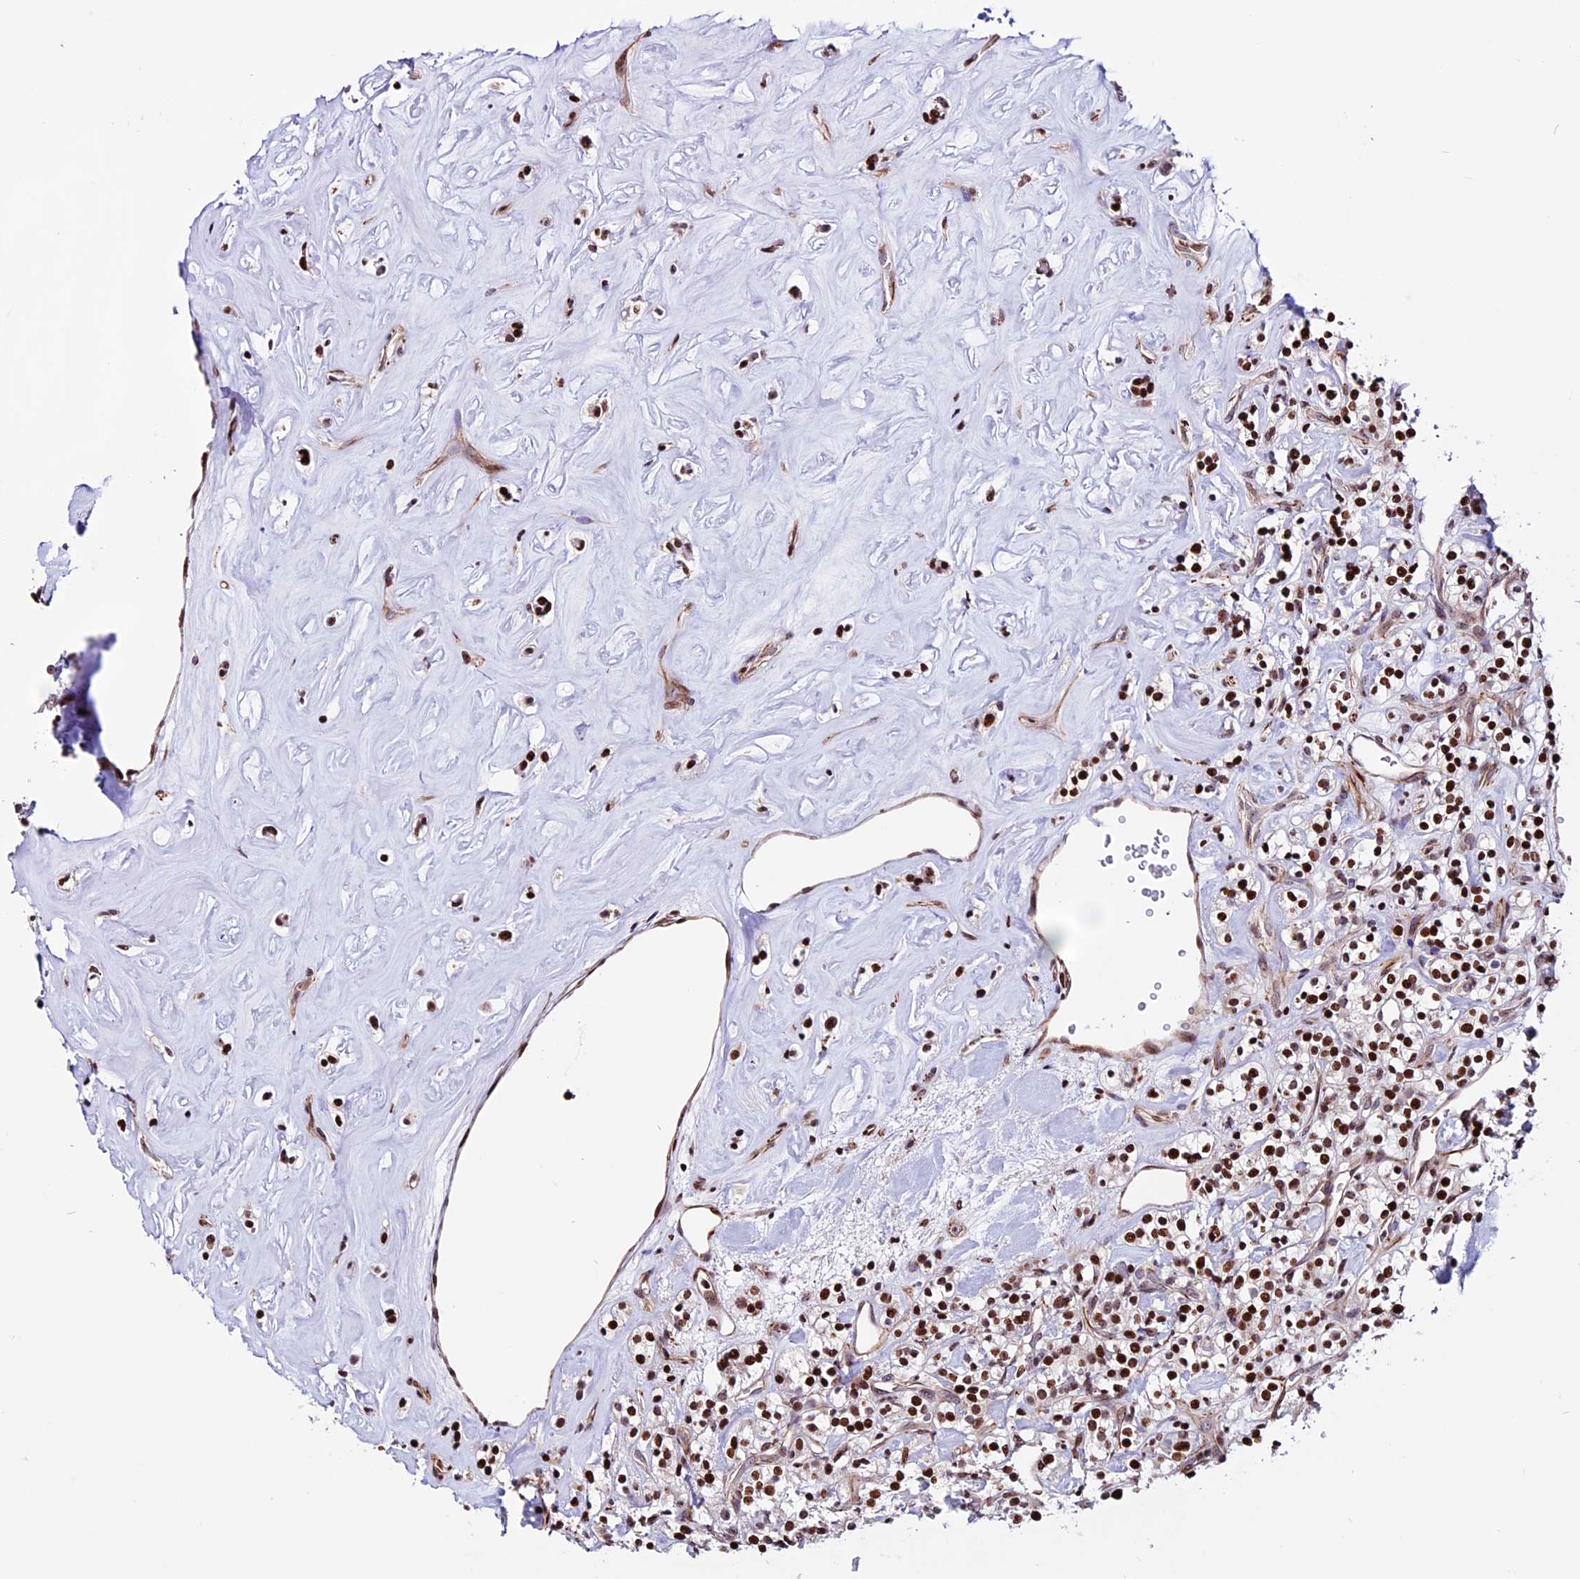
{"staining": {"intensity": "strong", "quantity": ">75%", "location": "nuclear"}, "tissue": "renal cancer", "cell_type": "Tumor cells", "image_type": "cancer", "snomed": [{"axis": "morphology", "description": "Adenocarcinoma, NOS"}, {"axis": "topography", "description": "Kidney"}], "caption": "A high-resolution photomicrograph shows immunohistochemistry (IHC) staining of renal adenocarcinoma, which displays strong nuclear expression in approximately >75% of tumor cells.", "gene": "RINL", "patient": {"sex": "male", "age": 77}}